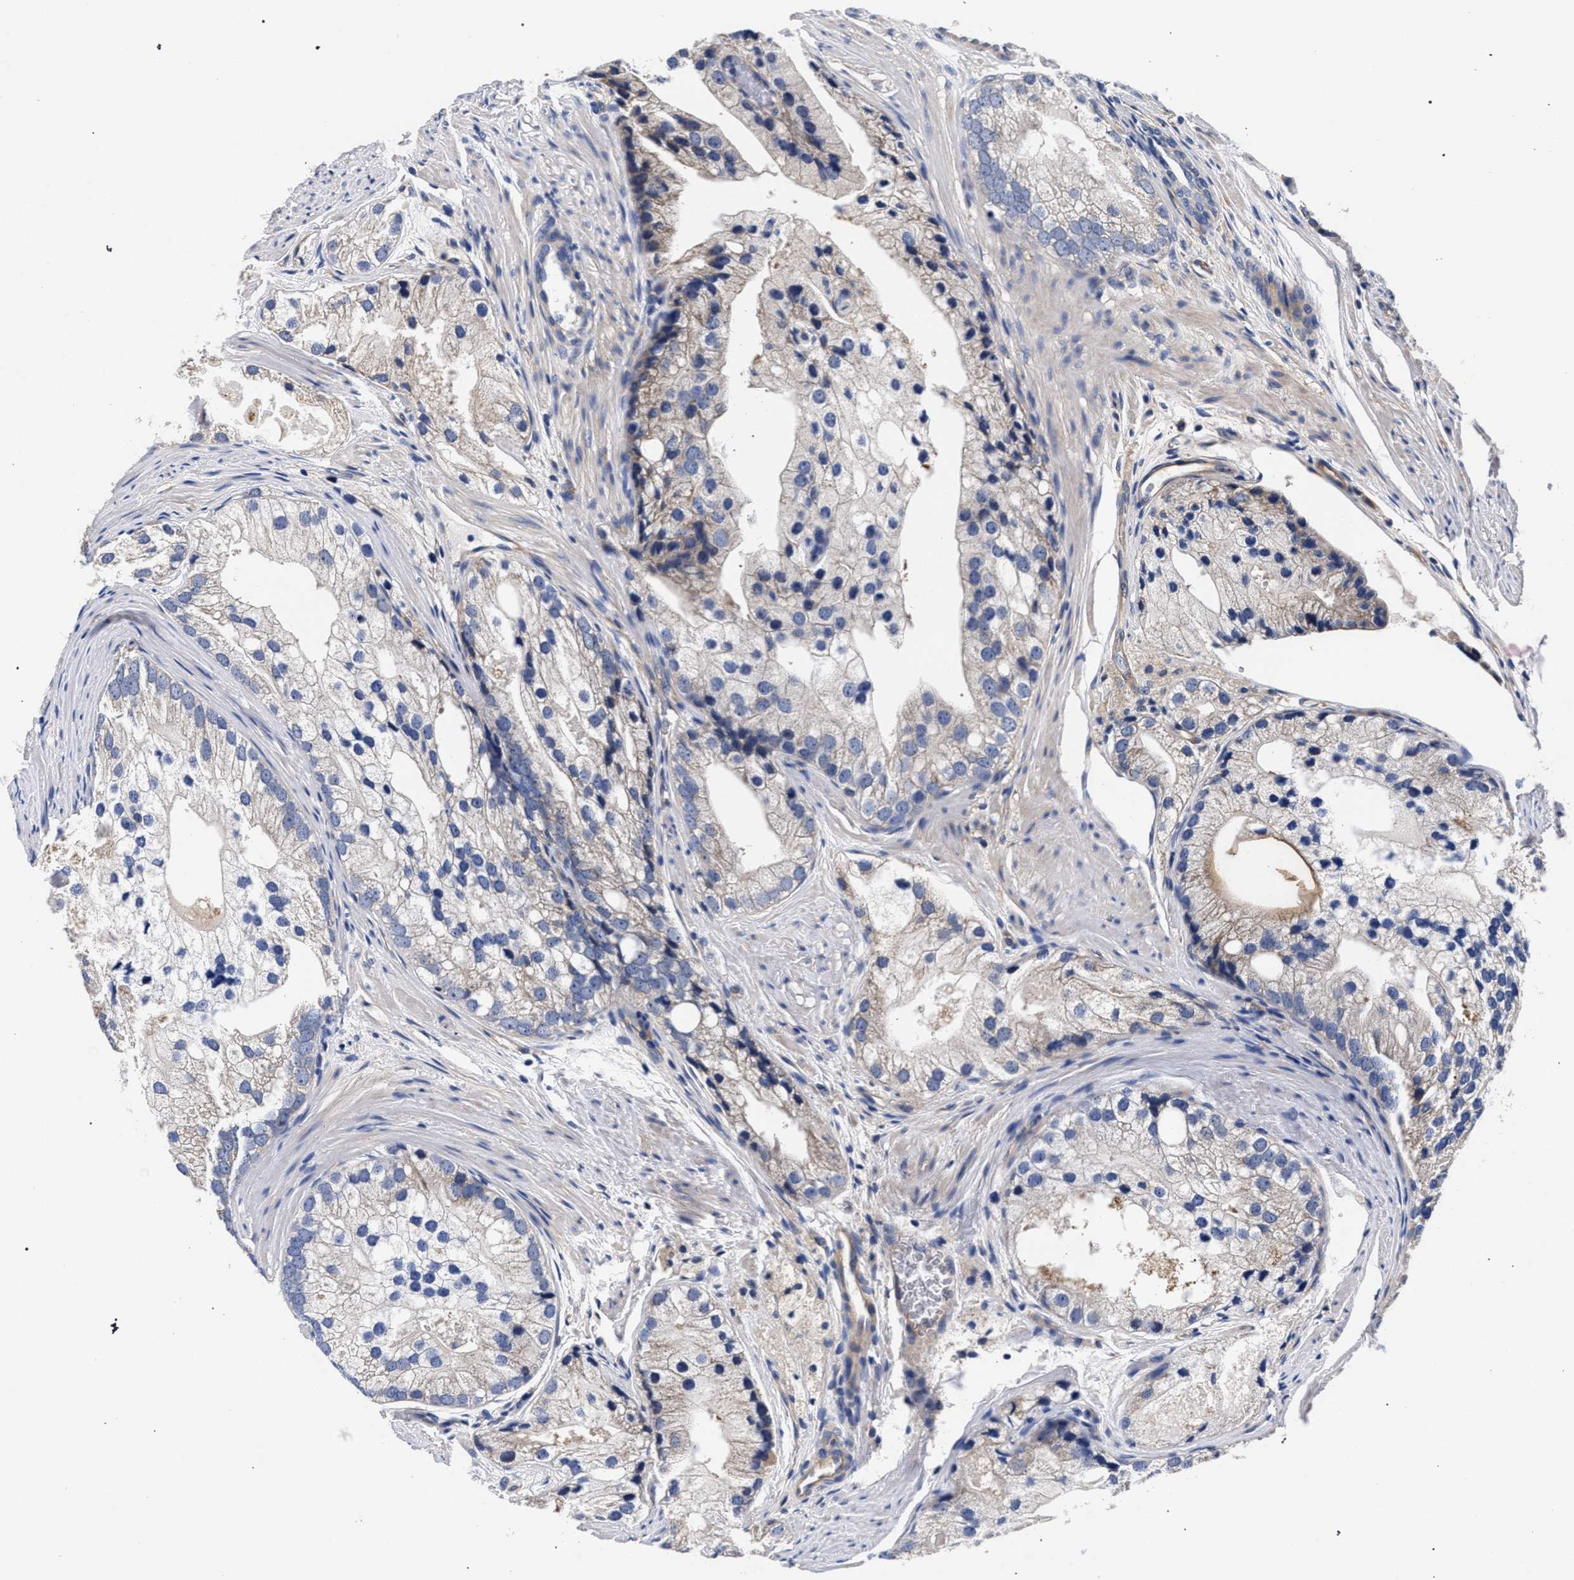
{"staining": {"intensity": "moderate", "quantity": "<25%", "location": "cytoplasmic/membranous"}, "tissue": "prostate cancer", "cell_type": "Tumor cells", "image_type": "cancer", "snomed": [{"axis": "morphology", "description": "Adenocarcinoma, Low grade"}, {"axis": "topography", "description": "Prostate"}], "caption": "This micrograph shows IHC staining of human prostate cancer, with low moderate cytoplasmic/membranous positivity in approximately <25% of tumor cells.", "gene": "CFAP95", "patient": {"sex": "male", "age": 69}}